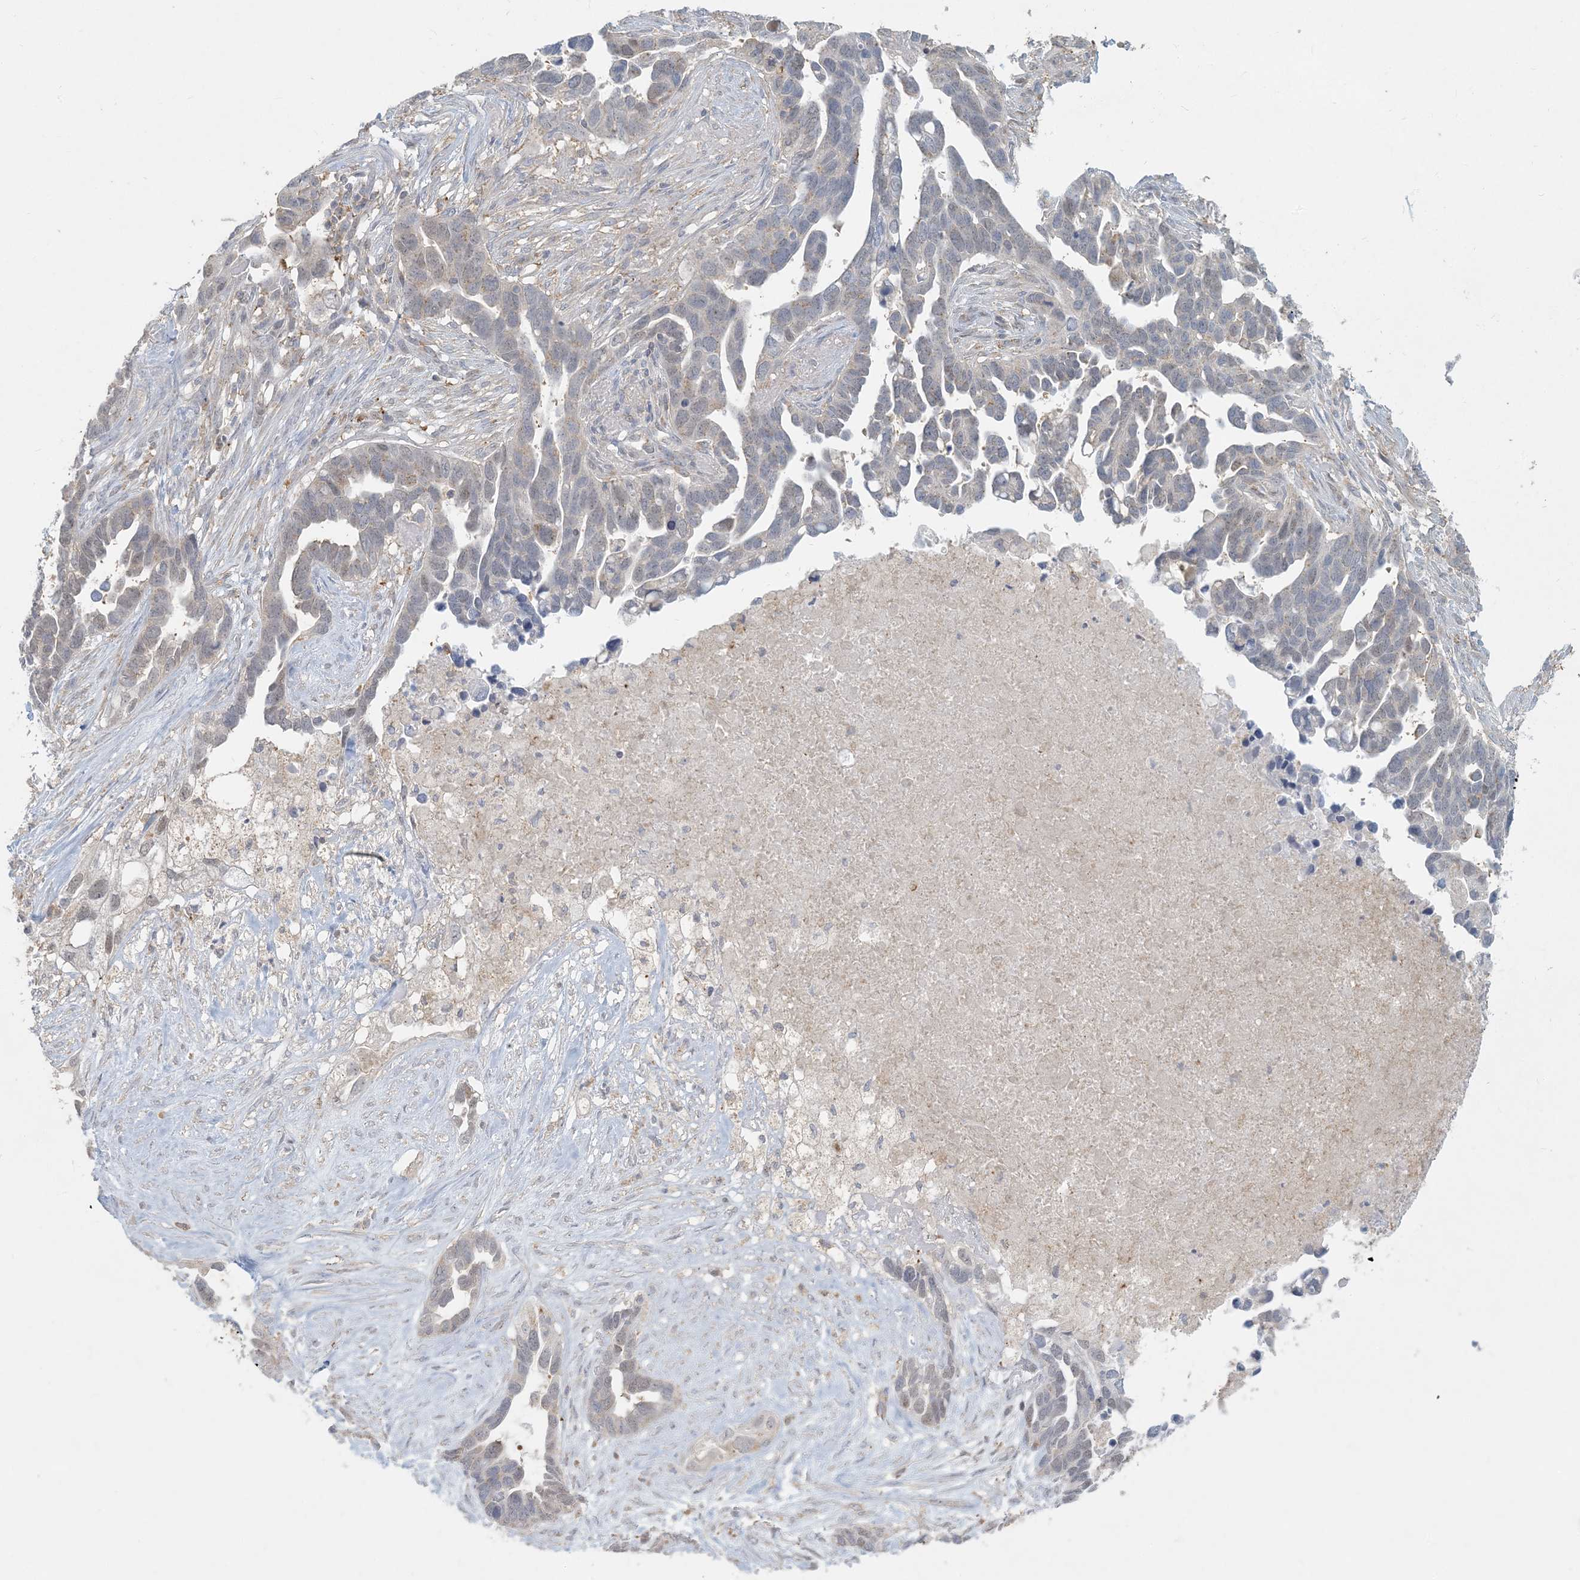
{"staining": {"intensity": "weak", "quantity": "<25%", "location": "cytoplasmic/membranous"}, "tissue": "ovarian cancer", "cell_type": "Tumor cells", "image_type": "cancer", "snomed": [{"axis": "morphology", "description": "Cystadenocarcinoma, serous, NOS"}, {"axis": "topography", "description": "Ovary"}], "caption": "Tumor cells are negative for protein expression in human ovarian serous cystadenocarcinoma.", "gene": "HACL1", "patient": {"sex": "female", "age": 54}}